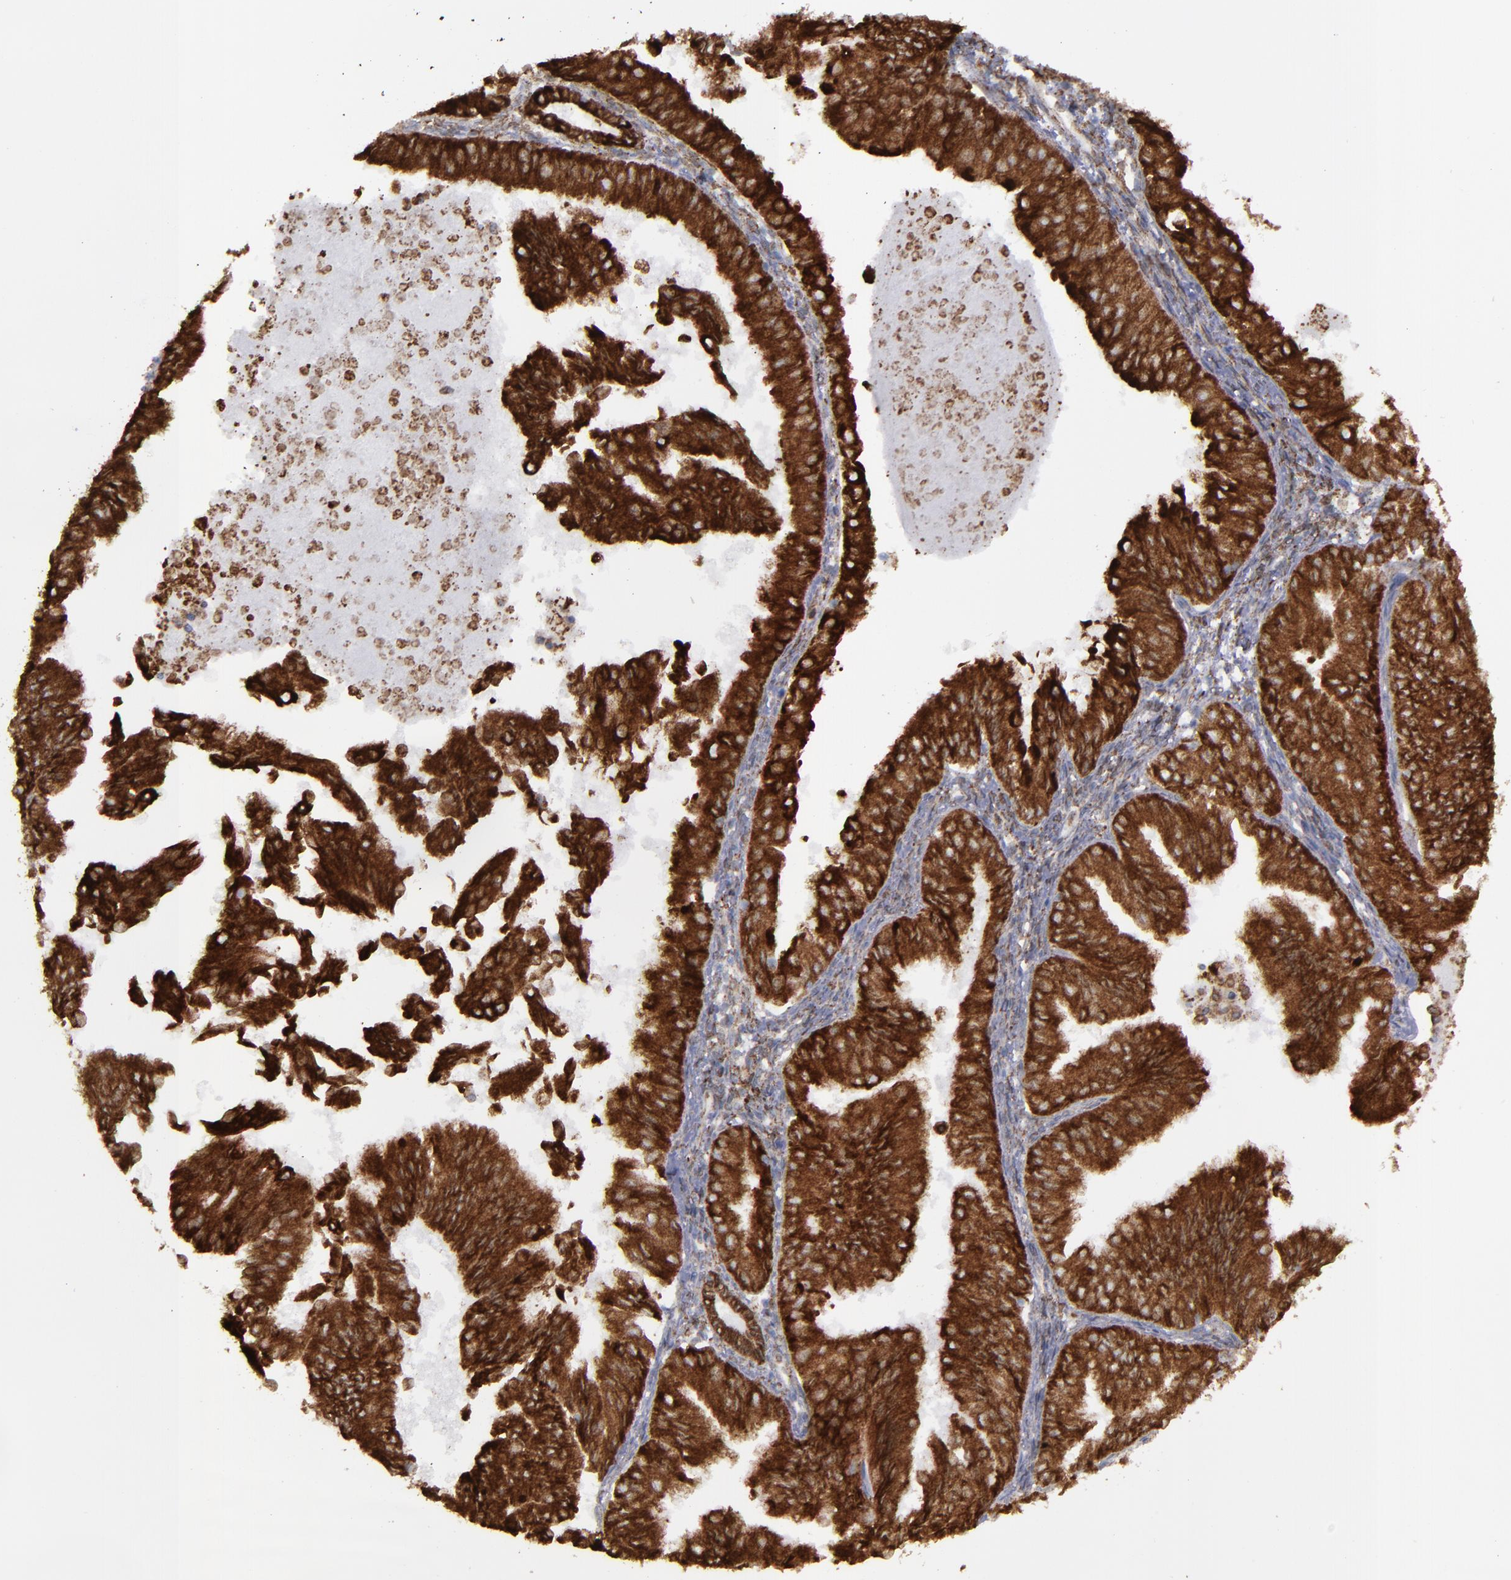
{"staining": {"intensity": "strong", "quantity": ">75%", "location": "cytoplasmic/membranous"}, "tissue": "endometrial cancer", "cell_type": "Tumor cells", "image_type": "cancer", "snomed": [{"axis": "morphology", "description": "Adenocarcinoma, NOS"}, {"axis": "topography", "description": "Endometrium"}], "caption": "About >75% of tumor cells in endometrial adenocarcinoma reveal strong cytoplasmic/membranous protein expression as visualized by brown immunohistochemical staining.", "gene": "ERLIN2", "patient": {"sex": "female", "age": 53}}